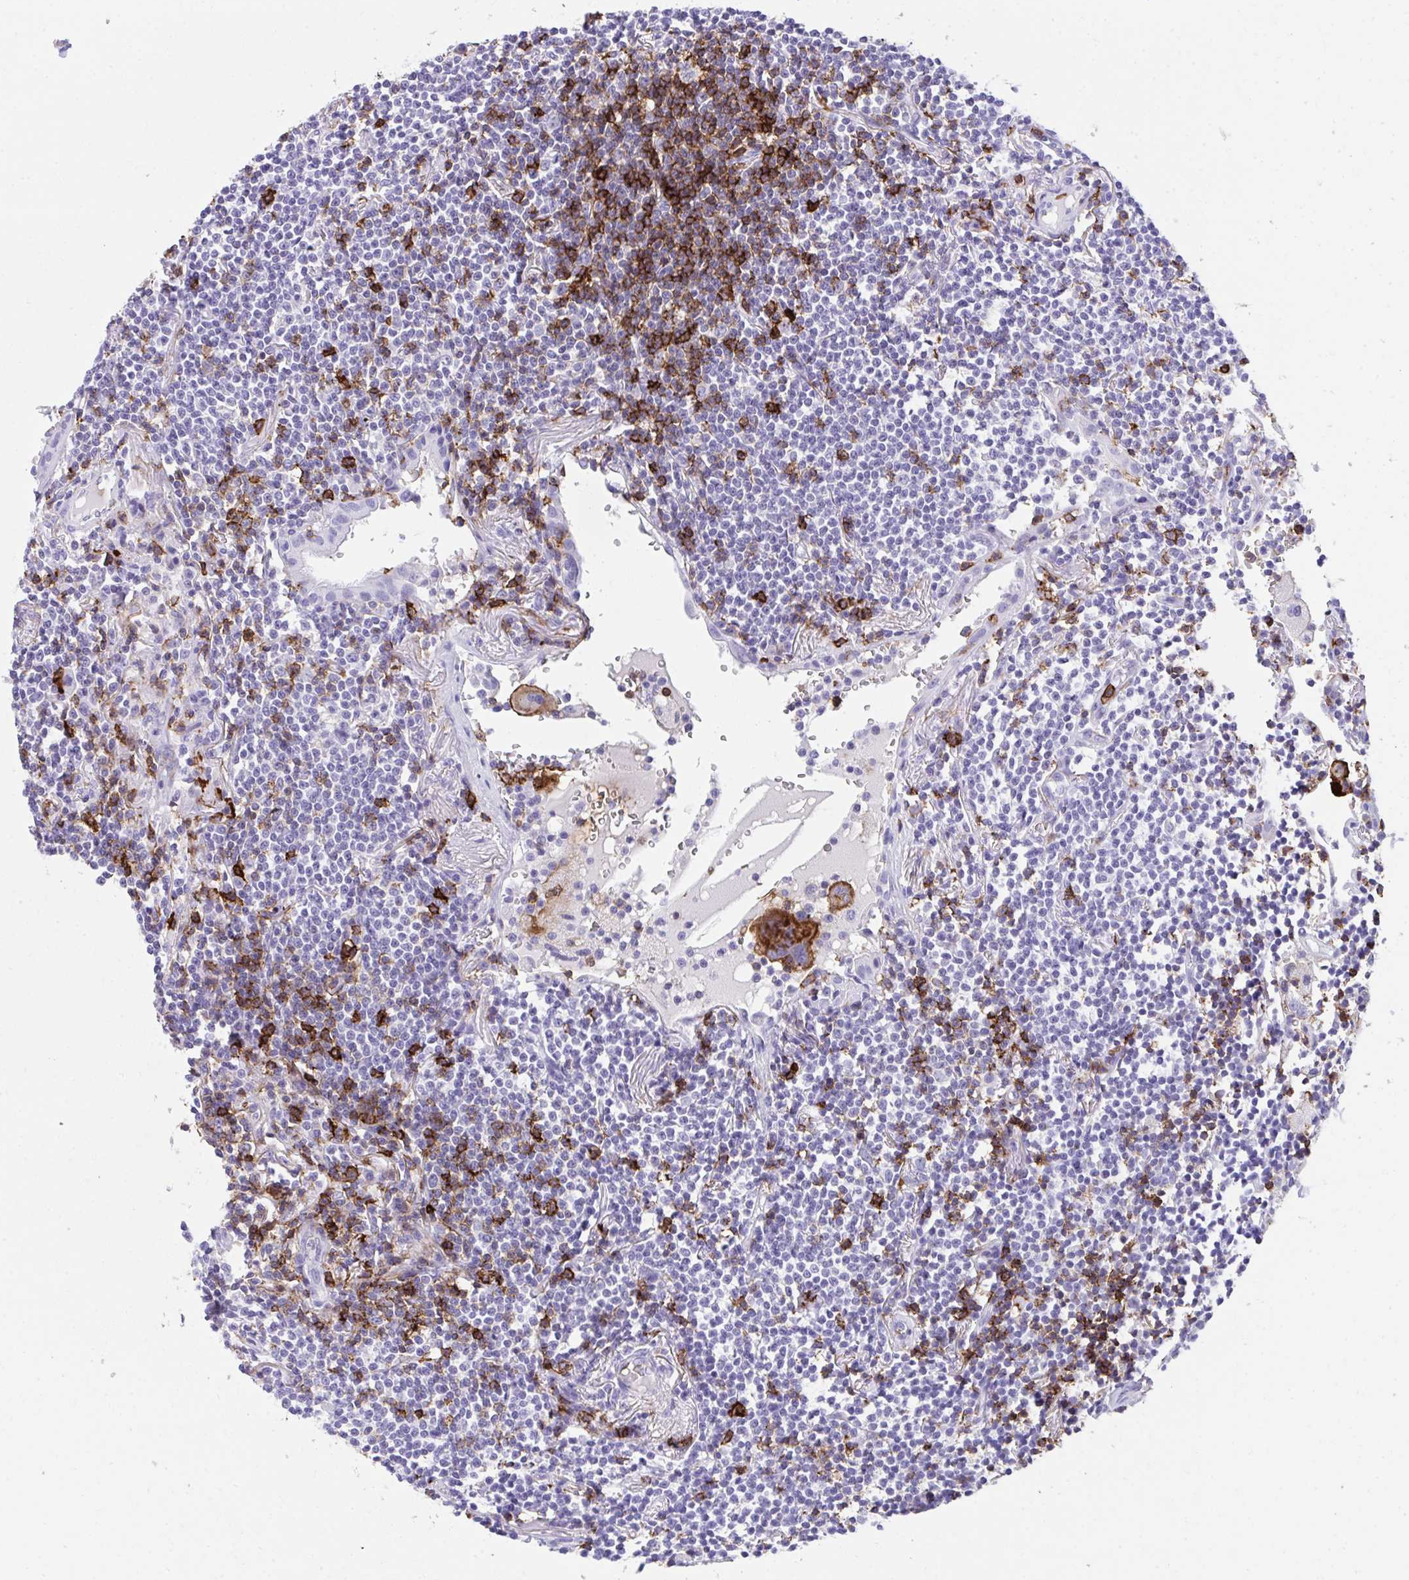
{"staining": {"intensity": "strong", "quantity": "<25%", "location": "cytoplasmic/membranous"}, "tissue": "lymphoma", "cell_type": "Tumor cells", "image_type": "cancer", "snomed": [{"axis": "morphology", "description": "Malignant lymphoma, non-Hodgkin's type, Low grade"}, {"axis": "topography", "description": "Lung"}], "caption": "IHC histopathology image of malignant lymphoma, non-Hodgkin's type (low-grade) stained for a protein (brown), which exhibits medium levels of strong cytoplasmic/membranous positivity in approximately <25% of tumor cells.", "gene": "SPN", "patient": {"sex": "female", "age": 71}}